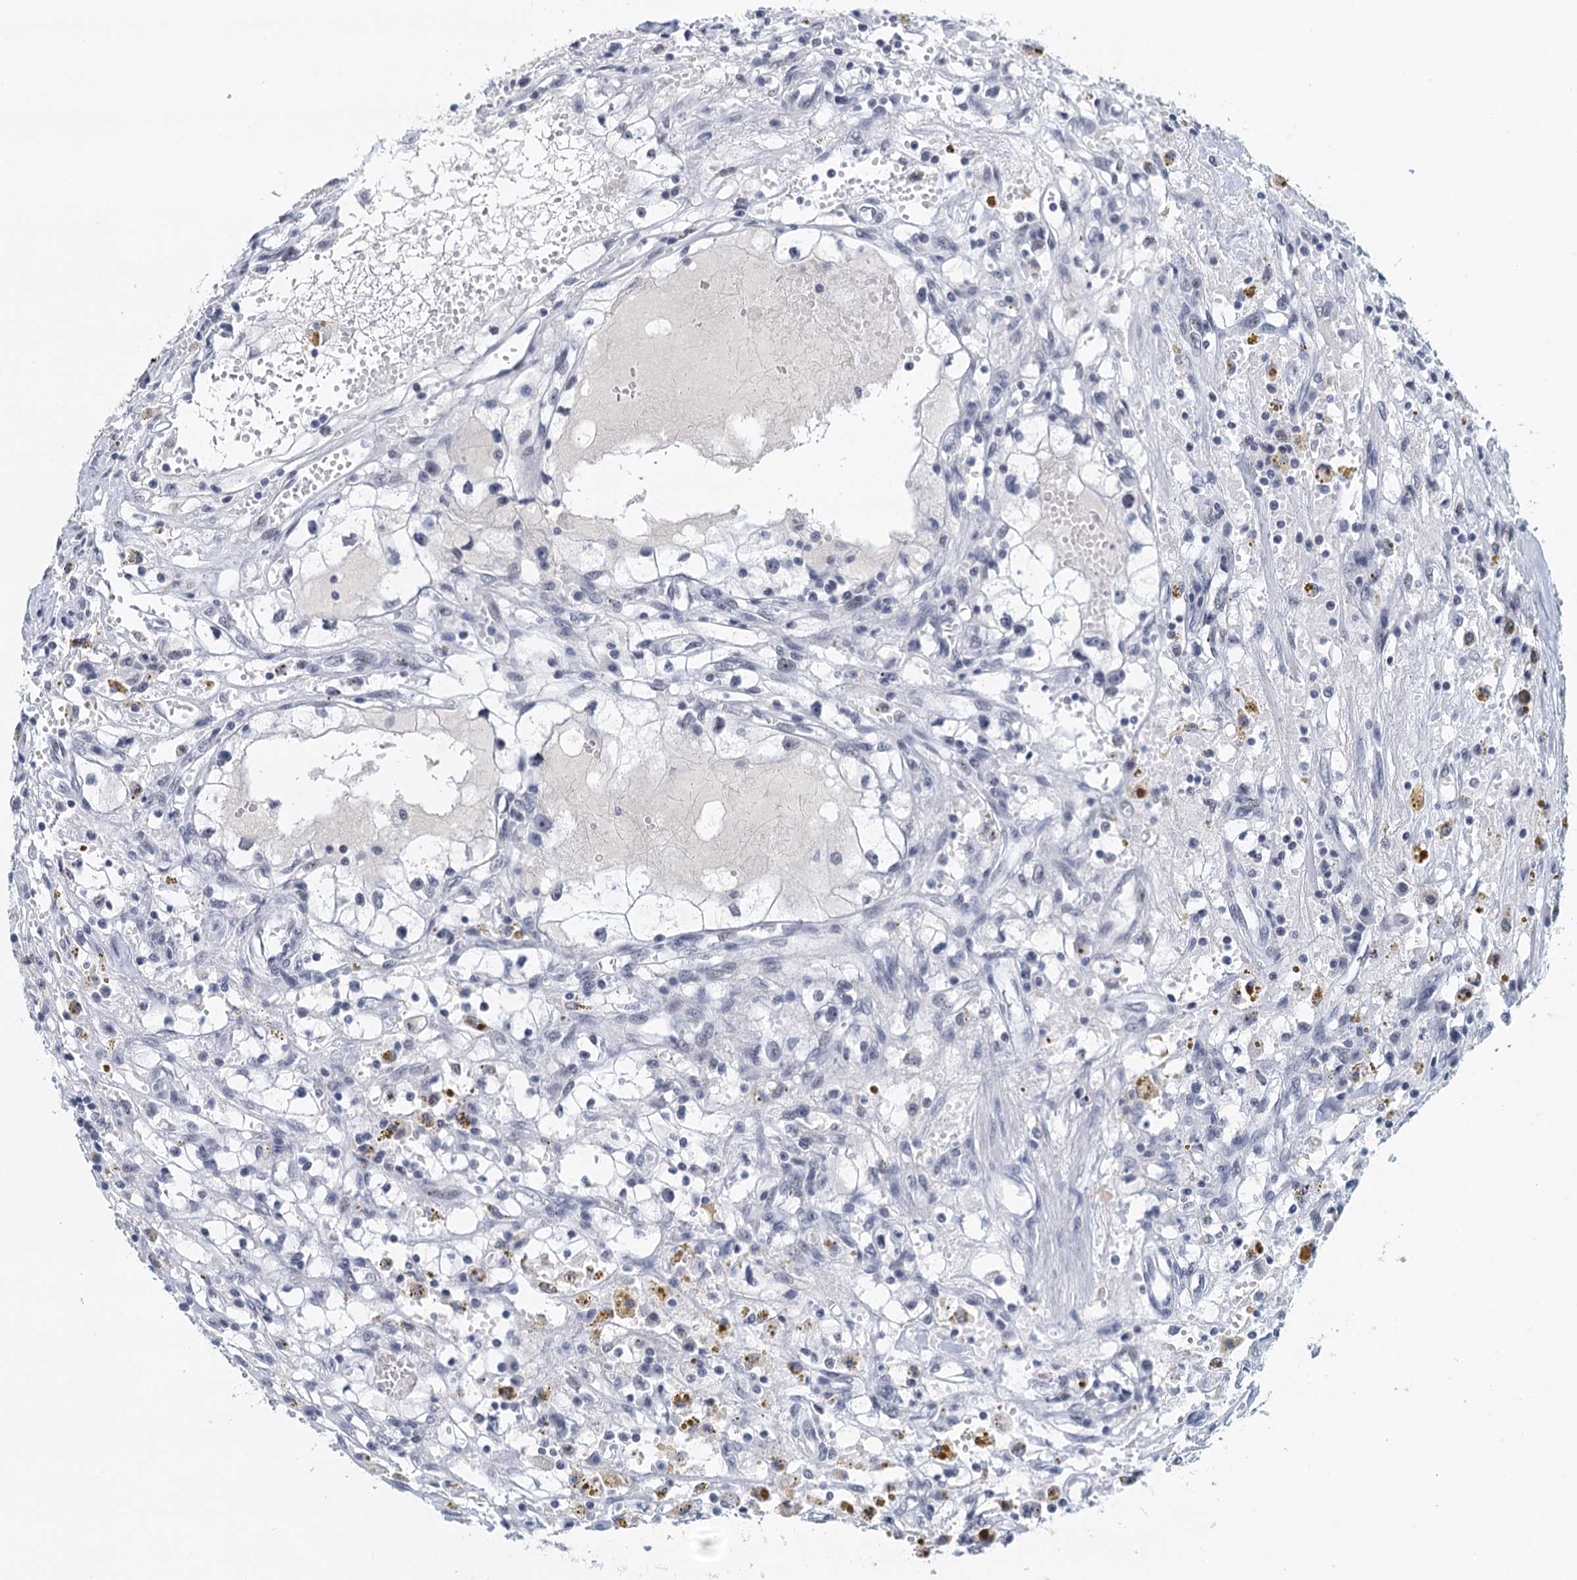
{"staining": {"intensity": "negative", "quantity": "none", "location": "none"}, "tissue": "renal cancer", "cell_type": "Tumor cells", "image_type": "cancer", "snomed": [{"axis": "morphology", "description": "Adenocarcinoma, NOS"}, {"axis": "topography", "description": "Kidney"}], "caption": "Tumor cells are negative for protein expression in human adenocarcinoma (renal). (DAB IHC with hematoxylin counter stain).", "gene": "EPS8L1", "patient": {"sex": "male", "age": 56}}